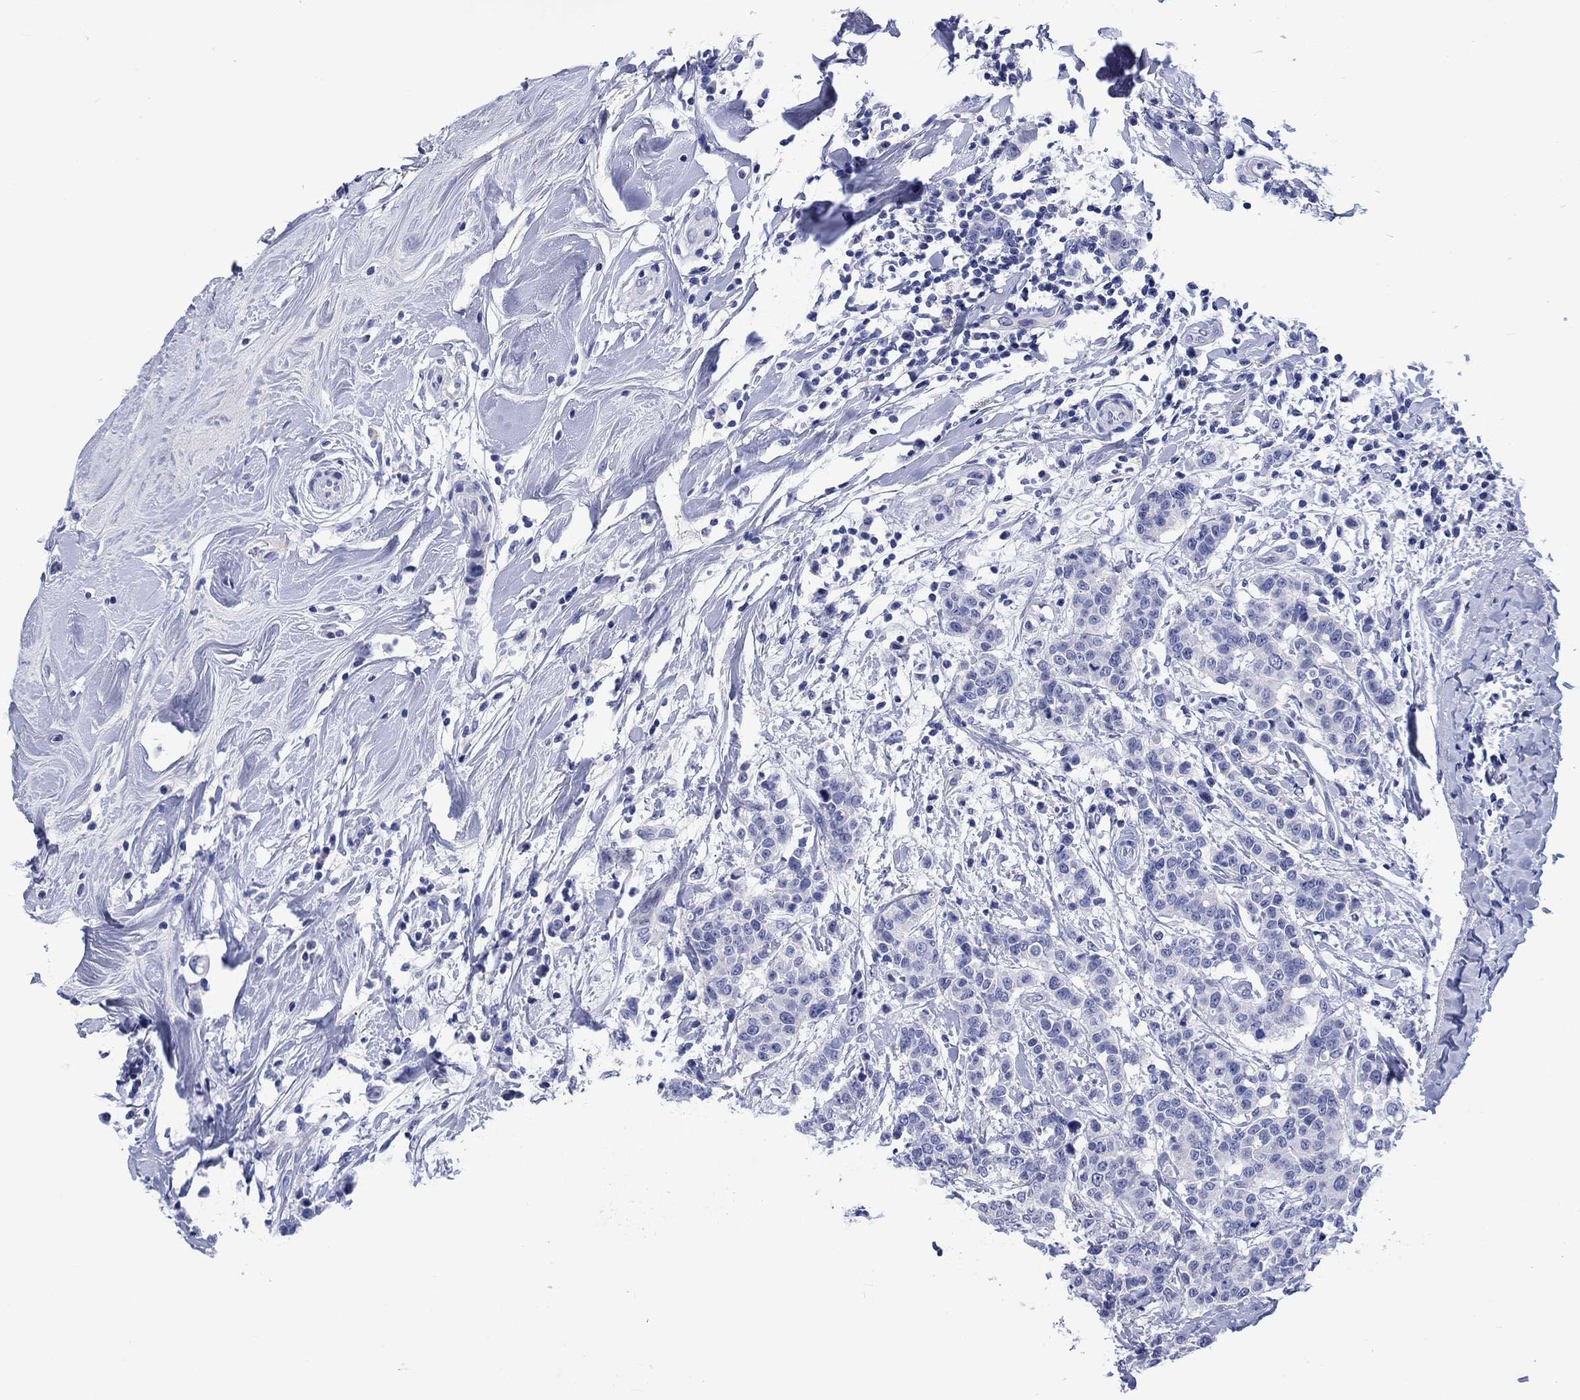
{"staining": {"intensity": "negative", "quantity": "none", "location": "none"}, "tissue": "breast cancer", "cell_type": "Tumor cells", "image_type": "cancer", "snomed": [{"axis": "morphology", "description": "Duct carcinoma"}, {"axis": "topography", "description": "Breast"}], "caption": "Tumor cells are negative for protein expression in human breast cancer (invasive ductal carcinoma).", "gene": "CACNG3", "patient": {"sex": "female", "age": 27}}